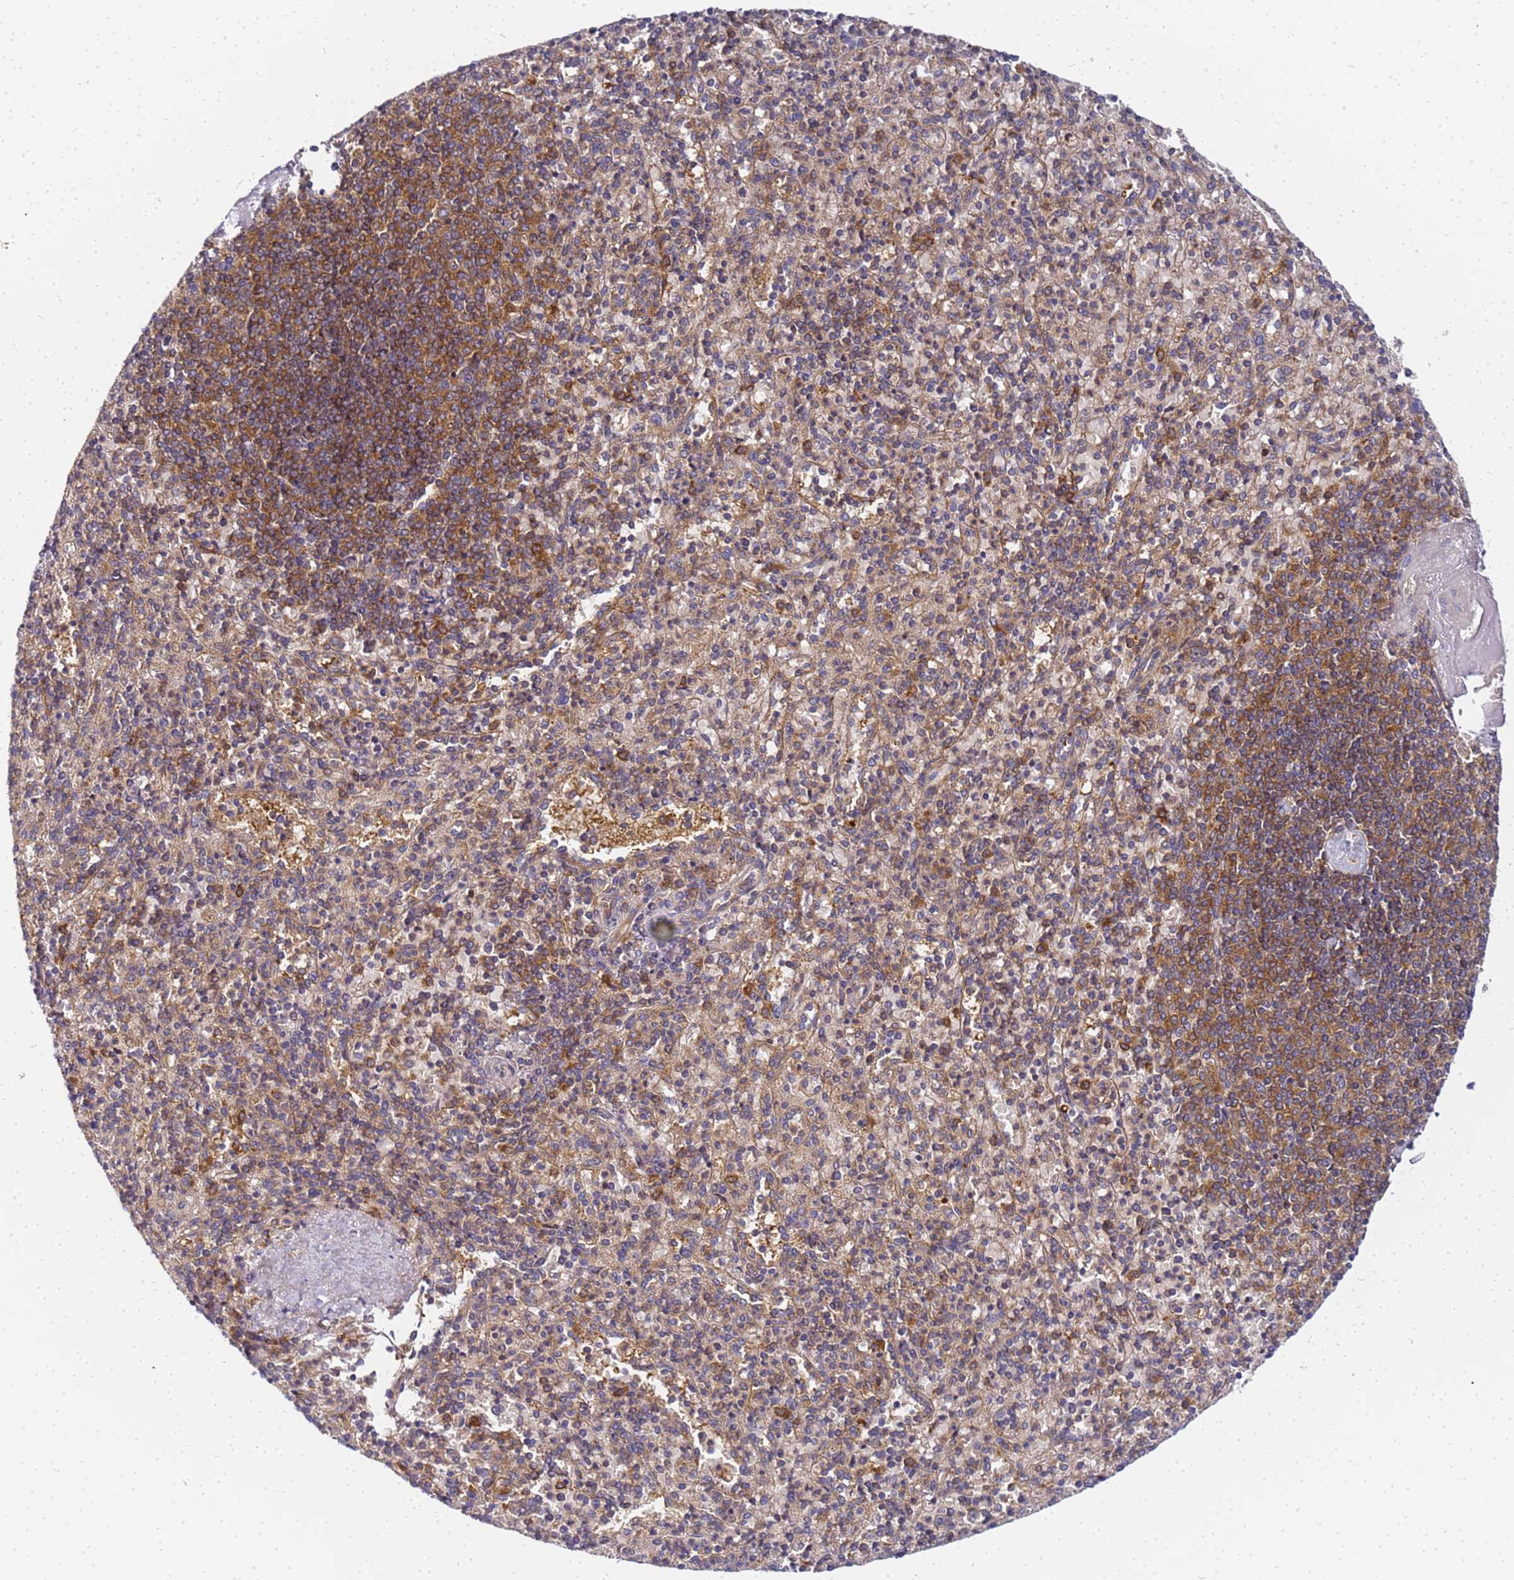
{"staining": {"intensity": "moderate", "quantity": "25%-75%", "location": "cytoplasmic/membranous"}, "tissue": "spleen", "cell_type": "Cells in red pulp", "image_type": "normal", "snomed": [{"axis": "morphology", "description": "Normal tissue, NOS"}, {"axis": "topography", "description": "Spleen"}], "caption": "Immunohistochemical staining of normal human spleen demonstrates 25%-75% levels of moderate cytoplasmic/membranous protein expression in approximately 25%-75% of cells in red pulp.", "gene": "CHM", "patient": {"sex": "male", "age": 82}}